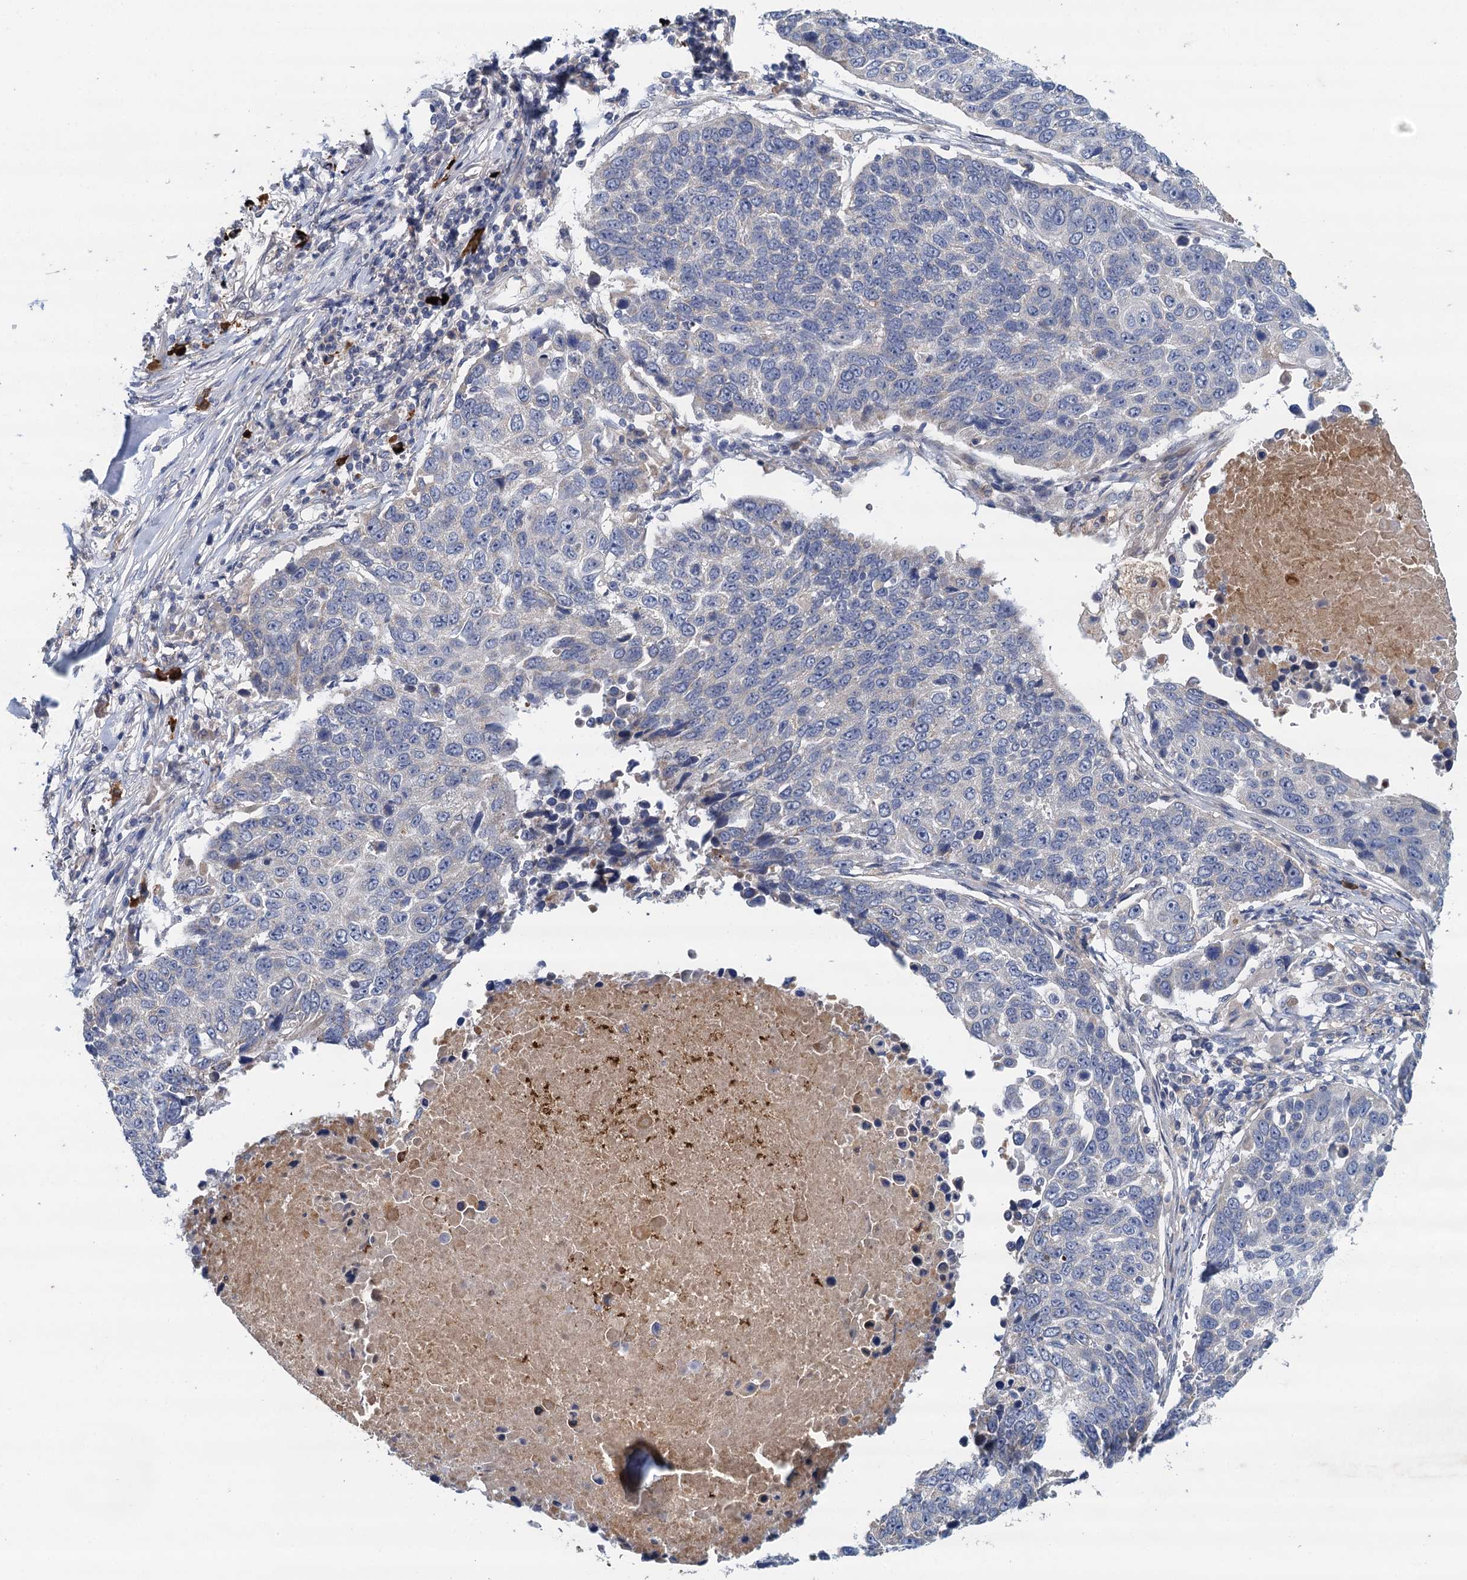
{"staining": {"intensity": "negative", "quantity": "none", "location": "none"}, "tissue": "lung cancer", "cell_type": "Tumor cells", "image_type": "cancer", "snomed": [{"axis": "morphology", "description": "Squamous cell carcinoma, NOS"}, {"axis": "topography", "description": "Lung"}], "caption": "Lung cancer (squamous cell carcinoma) was stained to show a protein in brown. There is no significant staining in tumor cells.", "gene": "TPCN1", "patient": {"sex": "male", "age": 66}}